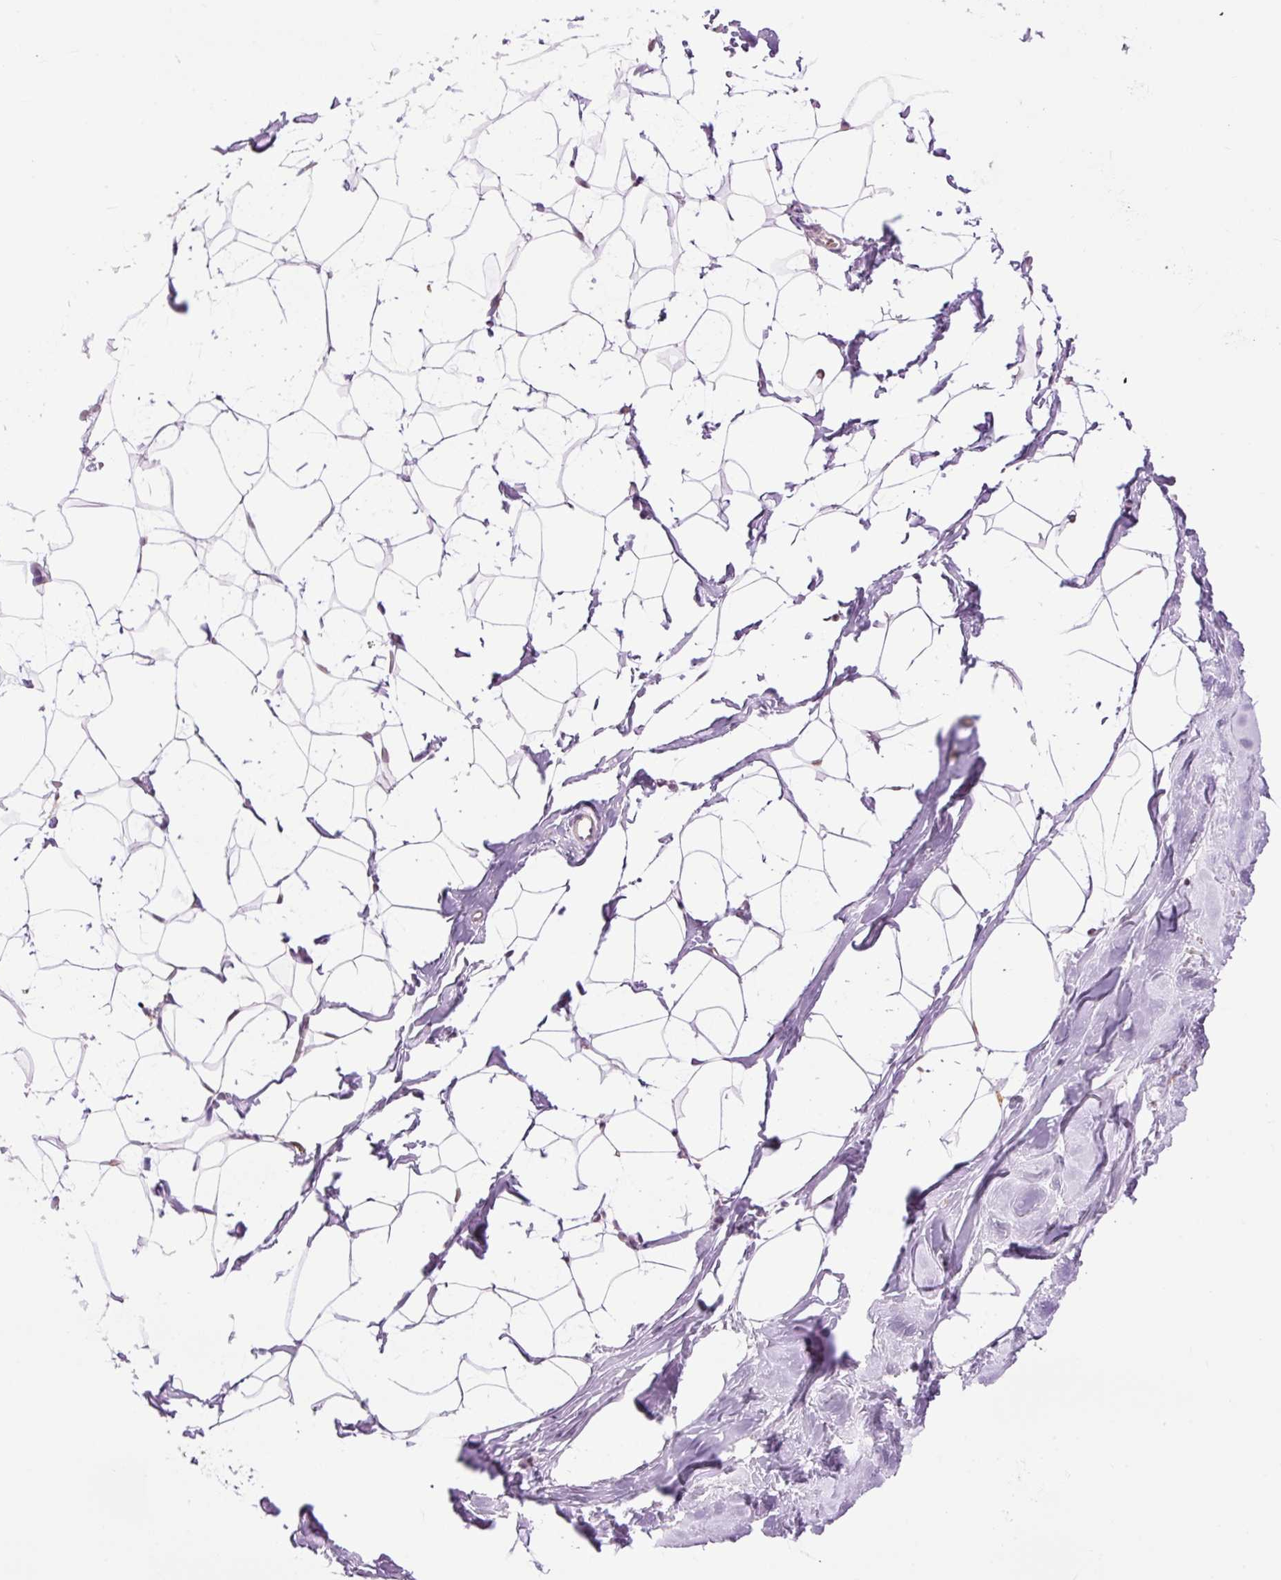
{"staining": {"intensity": "negative", "quantity": "none", "location": "none"}, "tissue": "breast", "cell_type": "Adipocytes", "image_type": "normal", "snomed": [{"axis": "morphology", "description": "Normal tissue, NOS"}, {"axis": "topography", "description": "Breast"}], "caption": "Adipocytes show no significant staining in normal breast.", "gene": "LY86", "patient": {"sex": "female", "age": 23}}